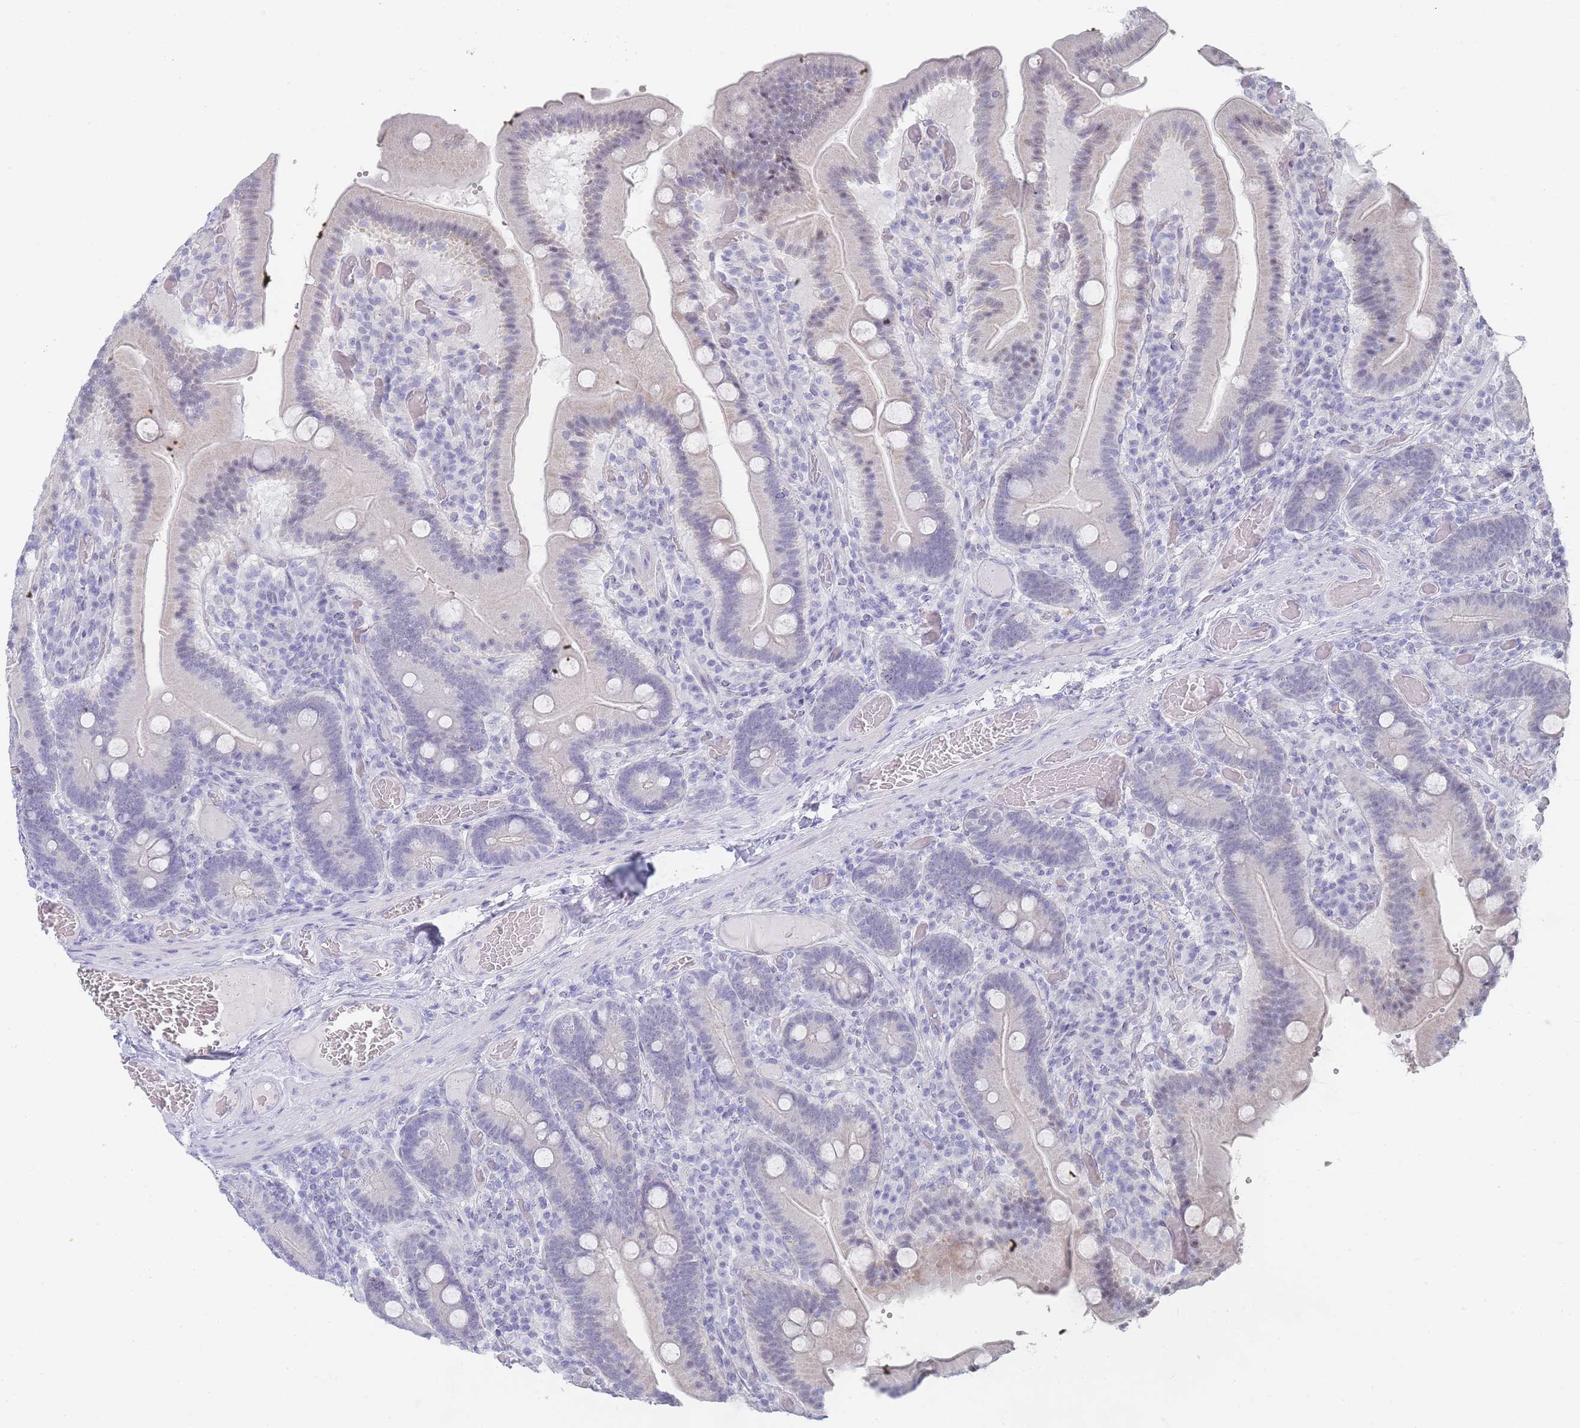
{"staining": {"intensity": "negative", "quantity": "none", "location": "none"}, "tissue": "duodenum", "cell_type": "Glandular cells", "image_type": "normal", "snomed": [{"axis": "morphology", "description": "Normal tissue, NOS"}, {"axis": "topography", "description": "Duodenum"}], "caption": "Glandular cells are negative for brown protein staining in unremarkable duodenum. (Brightfield microscopy of DAB (3,3'-diaminobenzidine) immunohistochemistry (IHC) at high magnification).", "gene": "IMPG1", "patient": {"sex": "female", "age": 62}}